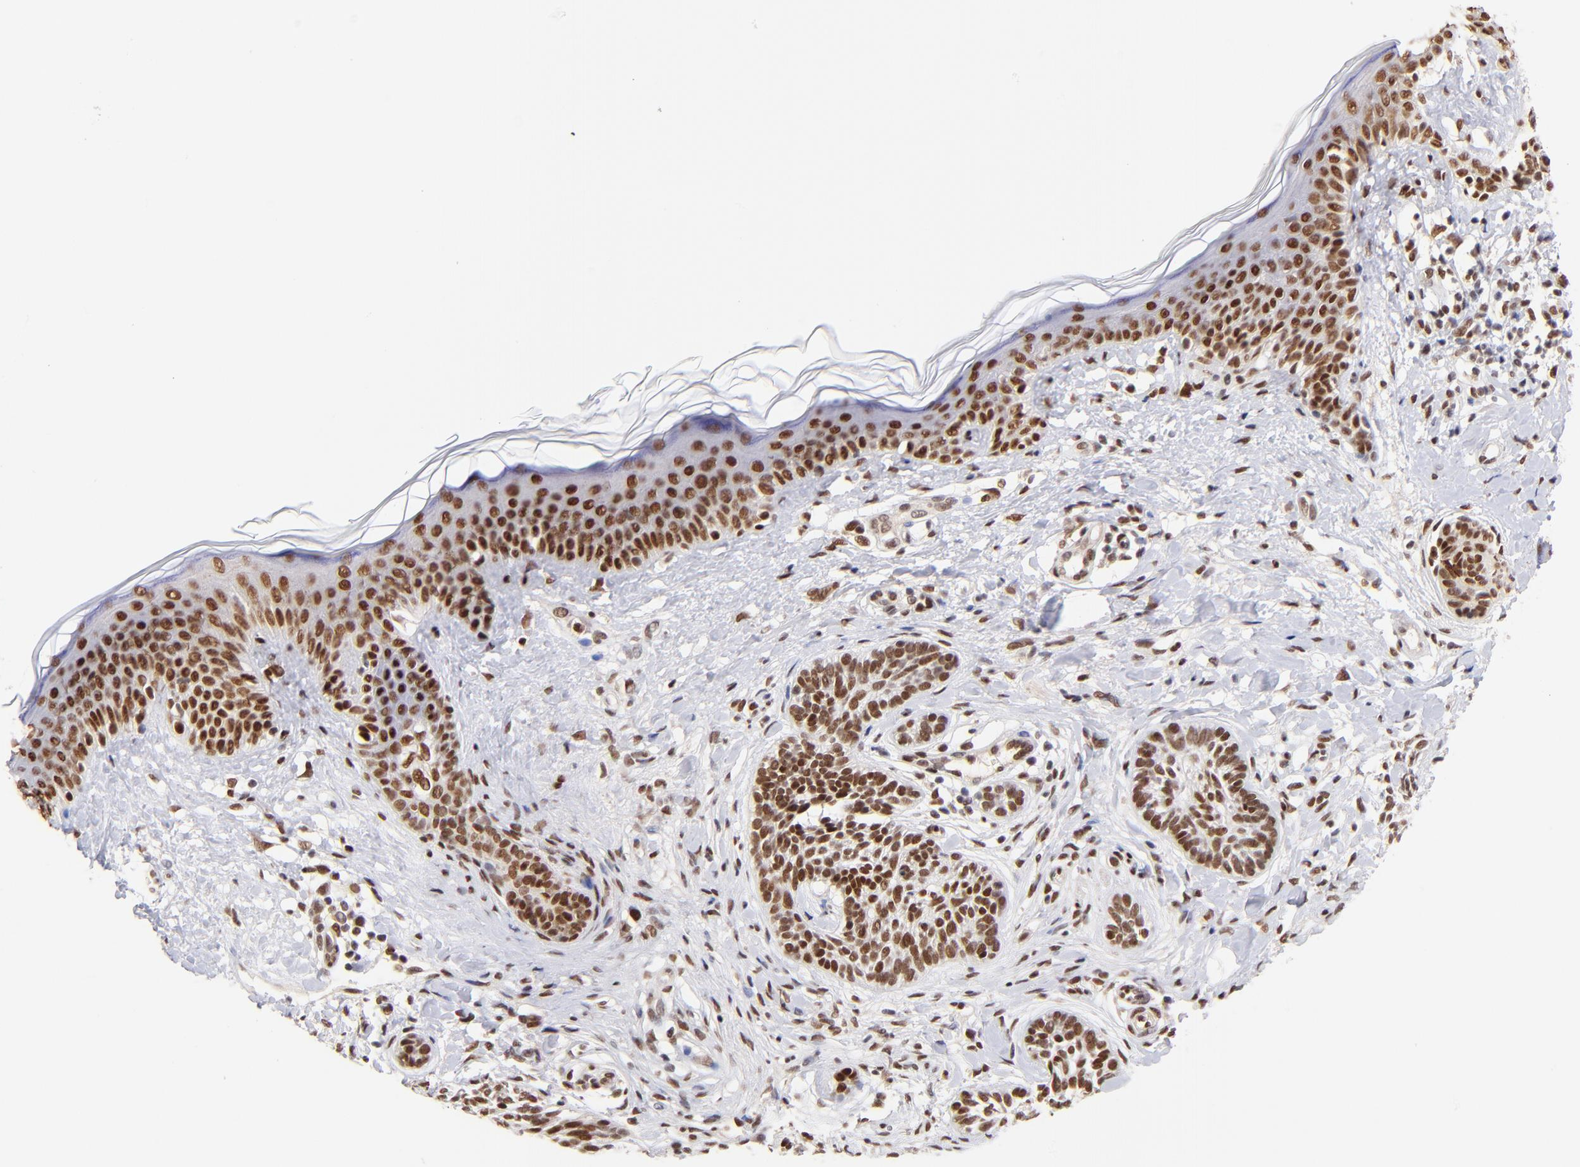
{"staining": {"intensity": "strong", "quantity": ">75%", "location": "nuclear"}, "tissue": "skin cancer", "cell_type": "Tumor cells", "image_type": "cancer", "snomed": [{"axis": "morphology", "description": "Normal tissue, NOS"}, {"axis": "morphology", "description": "Basal cell carcinoma"}, {"axis": "topography", "description": "Skin"}], "caption": "Tumor cells show strong nuclear staining in about >75% of cells in basal cell carcinoma (skin).", "gene": "MIDEAS", "patient": {"sex": "male", "age": 63}}